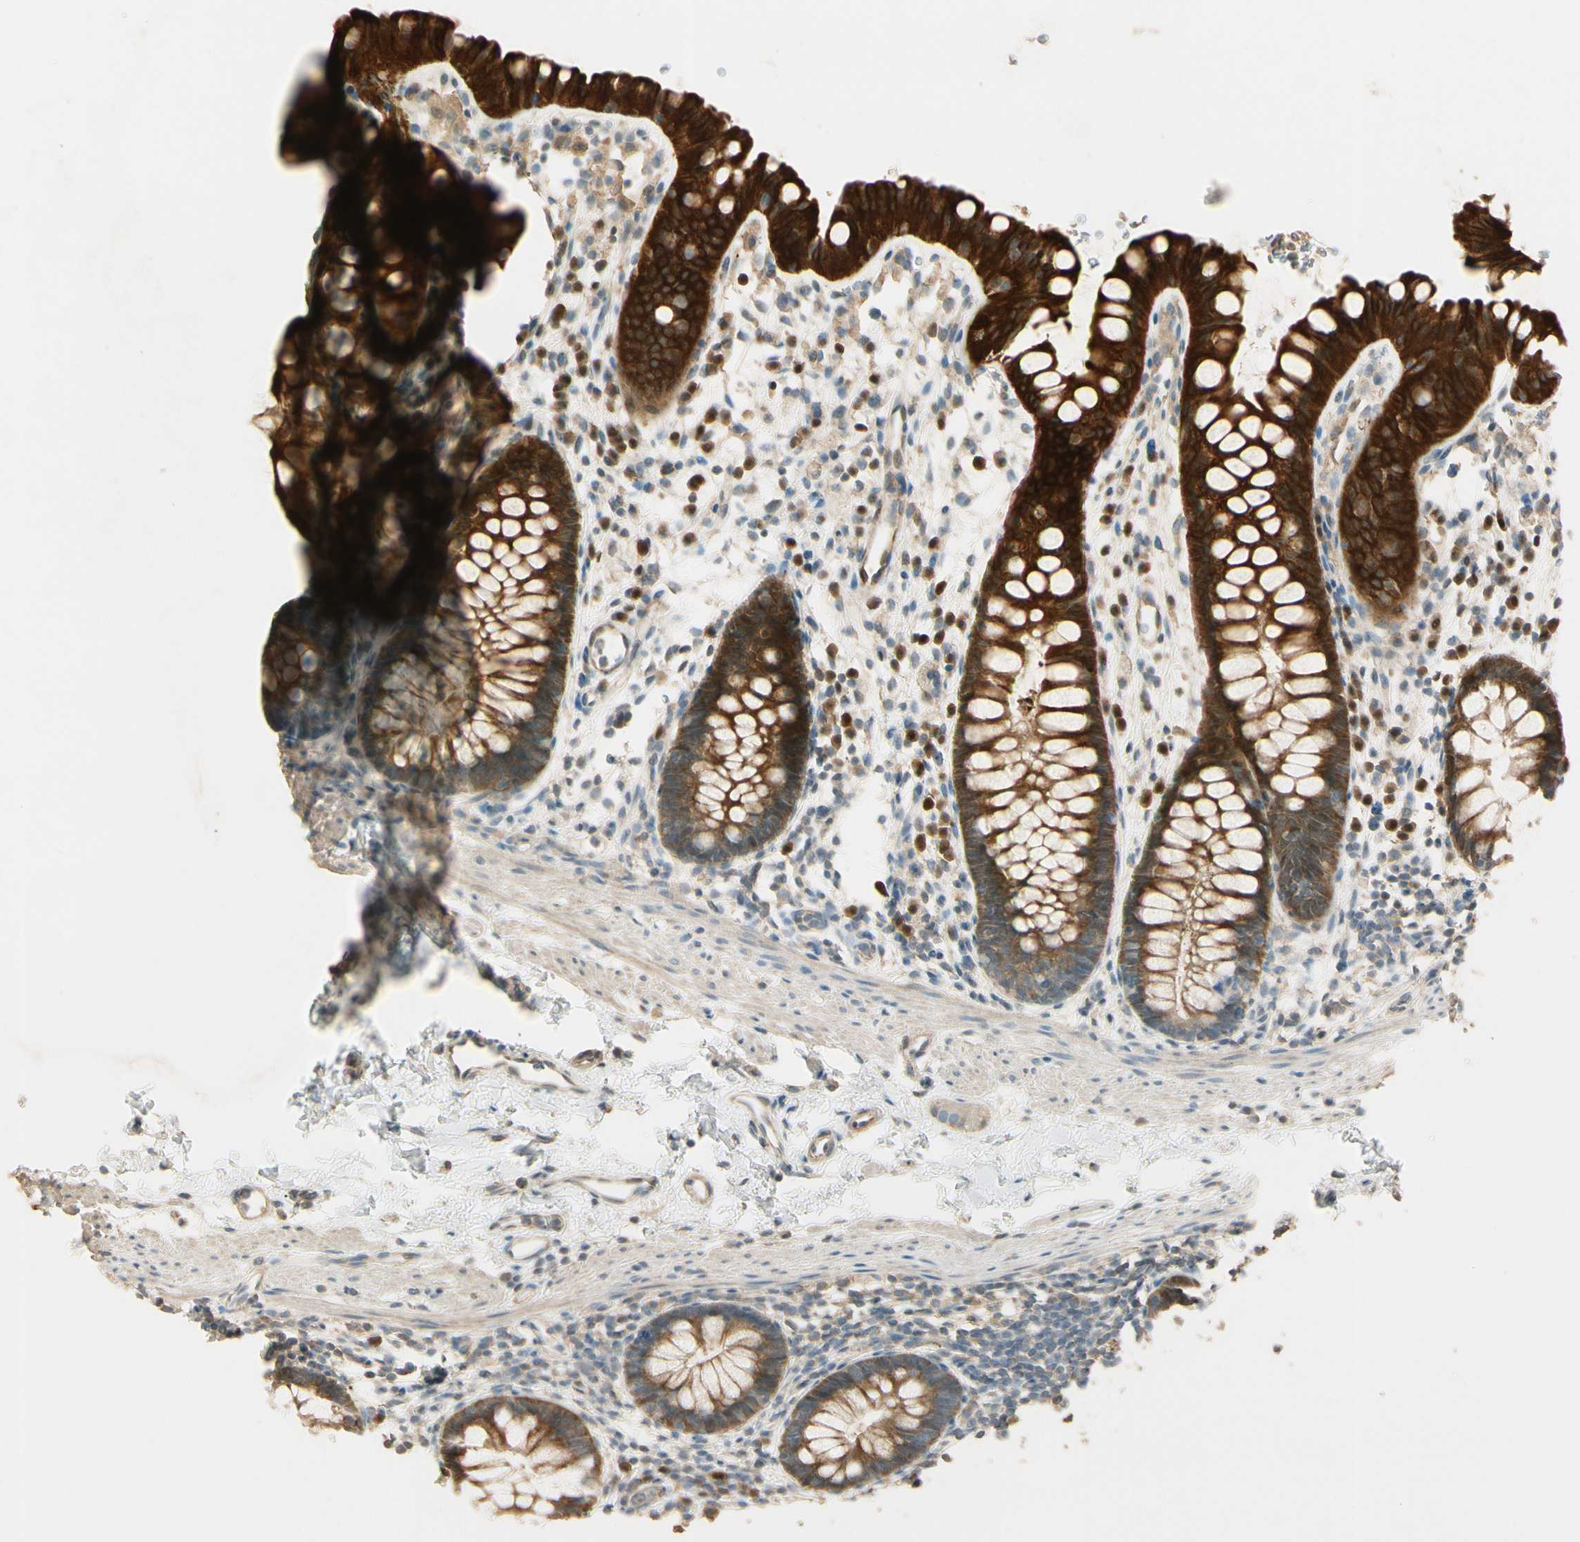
{"staining": {"intensity": "strong", "quantity": ">75%", "location": "cytoplasmic/membranous"}, "tissue": "rectum", "cell_type": "Glandular cells", "image_type": "normal", "snomed": [{"axis": "morphology", "description": "Normal tissue, NOS"}, {"axis": "topography", "description": "Rectum"}], "caption": "Protein staining of benign rectum exhibits strong cytoplasmic/membranous staining in about >75% of glandular cells.", "gene": "PLXNA1", "patient": {"sex": "female", "age": 24}}